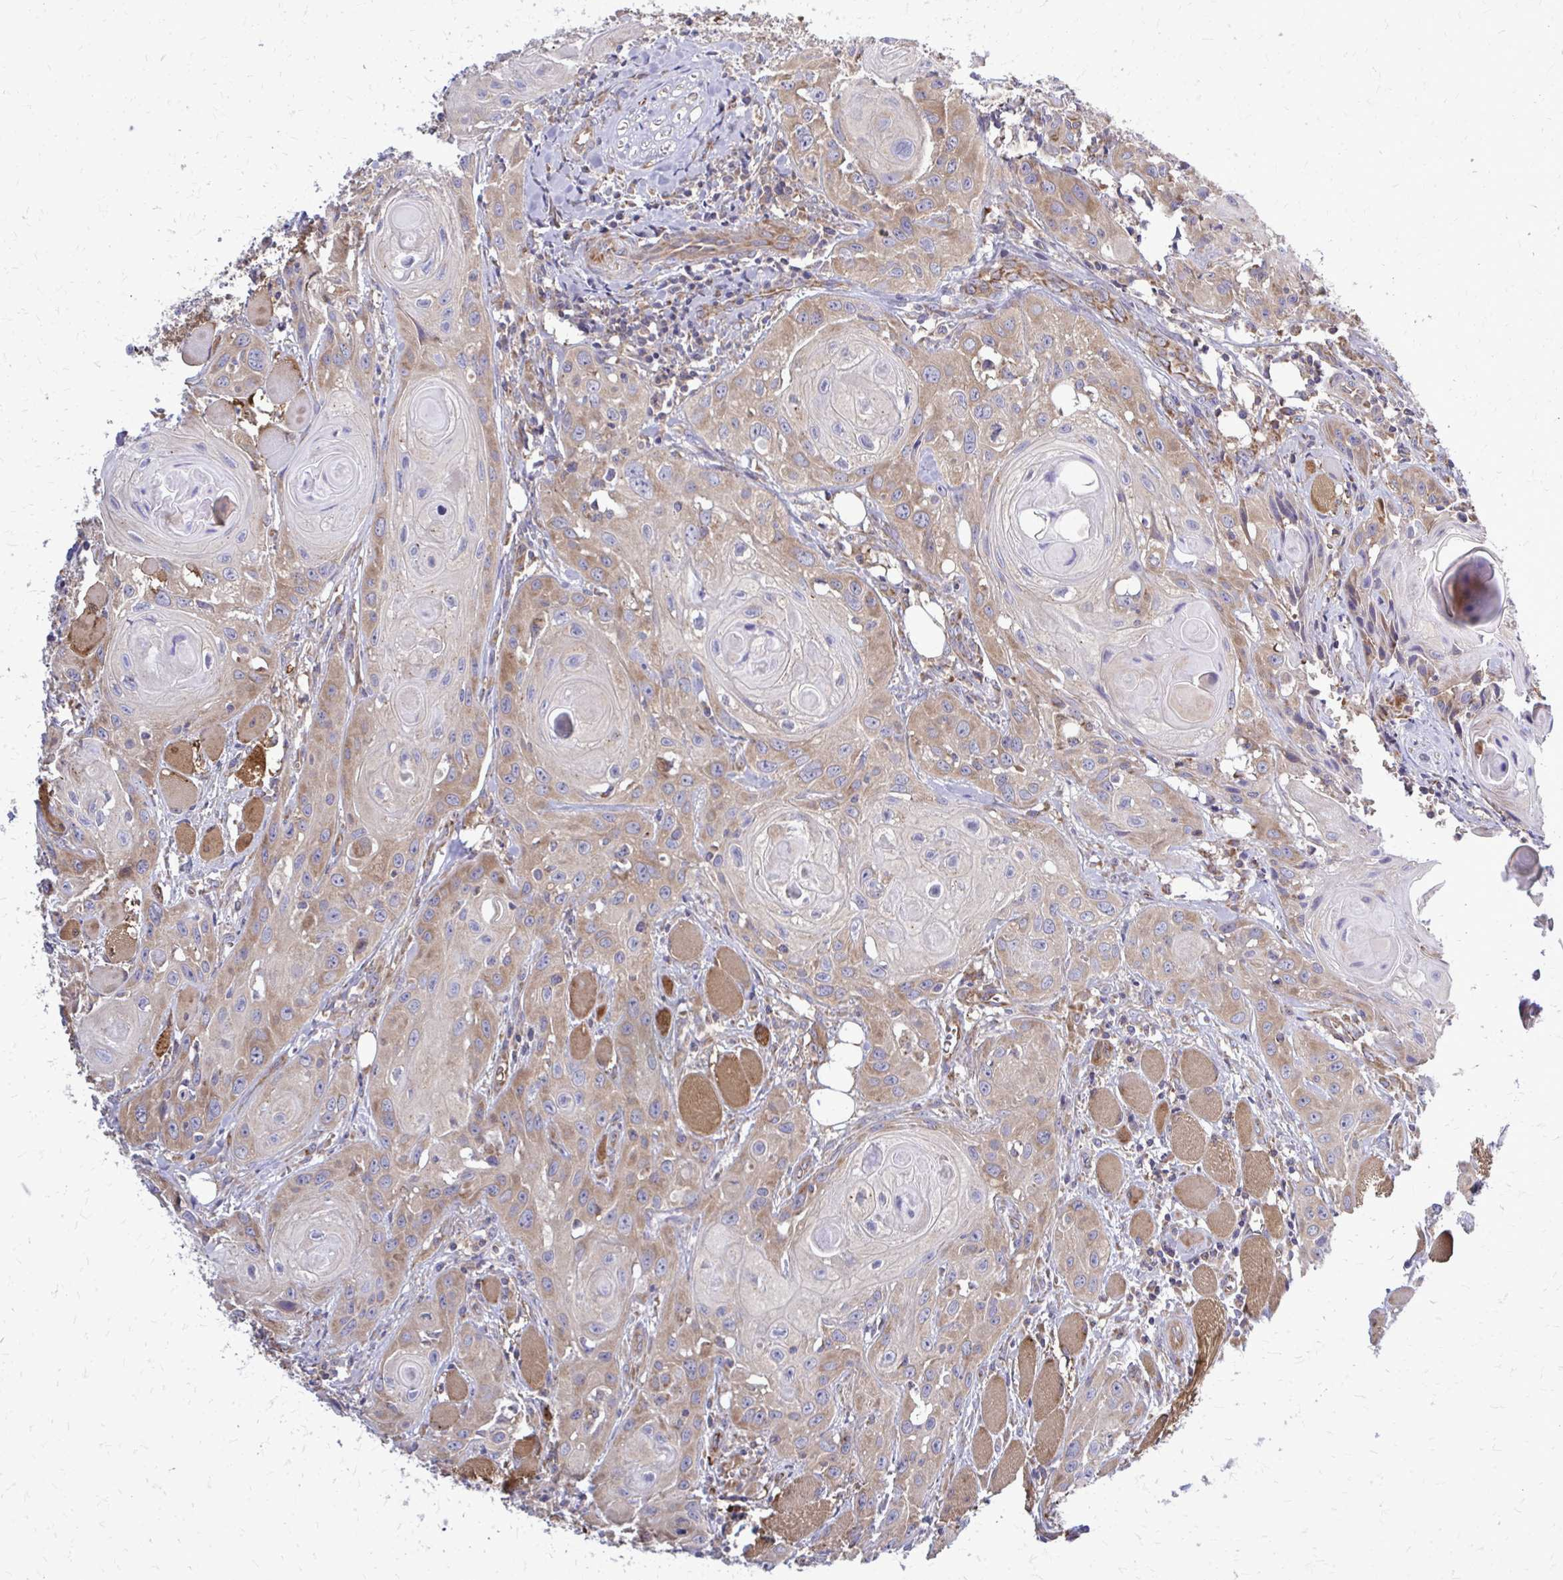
{"staining": {"intensity": "moderate", "quantity": "25%-75%", "location": "cytoplasmic/membranous"}, "tissue": "head and neck cancer", "cell_type": "Tumor cells", "image_type": "cancer", "snomed": [{"axis": "morphology", "description": "Squamous cell carcinoma, NOS"}, {"axis": "topography", "description": "Oral tissue"}, {"axis": "topography", "description": "Head-Neck"}], "caption": "Moderate cytoplasmic/membranous expression for a protein is present in about 25%-75% of tumor cells of head and neck squamous cell carcinoma using IHC.", "gene": "PDK4", "patient": {"sex": "male", "age": 58}}